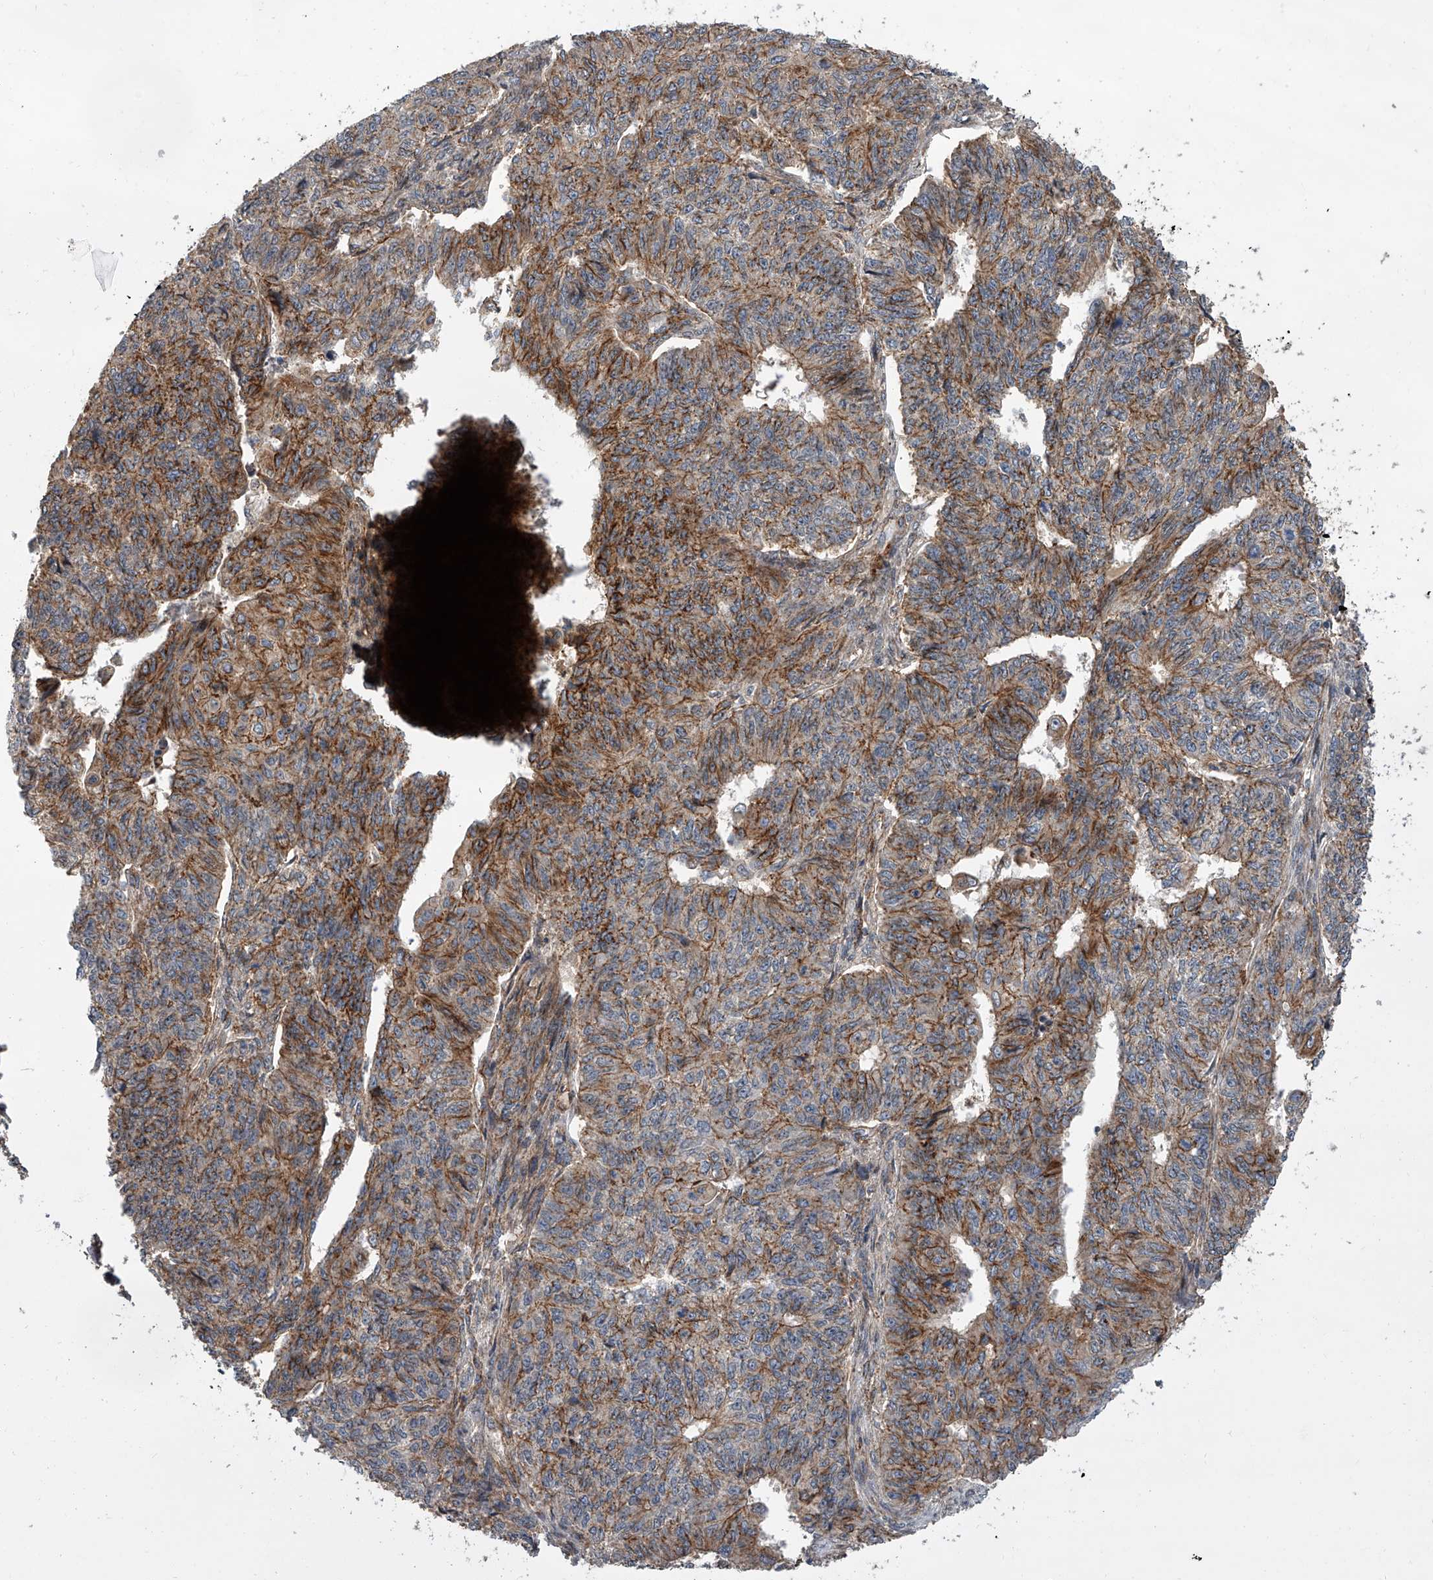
{"staining": {"intensity": "moderate", "quantity": ">75%", "location": "cytoplasmic/membranous"}, "tissue": "endometrial cancer", "cell_type": "Tumor cells", "image_type": "cancer", "snomed": [{"axis": "morphology", "description": "Adenocarcinoma, NOS"}, {"axis": "topography", "description": "Endometrium"}], "caption": "Protein staining by immunohistochemistry displays moderate cytoplasmic/membranous staining in approximately >75% of tumor cells in endometrial adenocarcinoma. The protein is shown in brown color, while the nuclei are stained blue.", "gene": "USP47", "patient": {"sex": "female", "age": 32}}